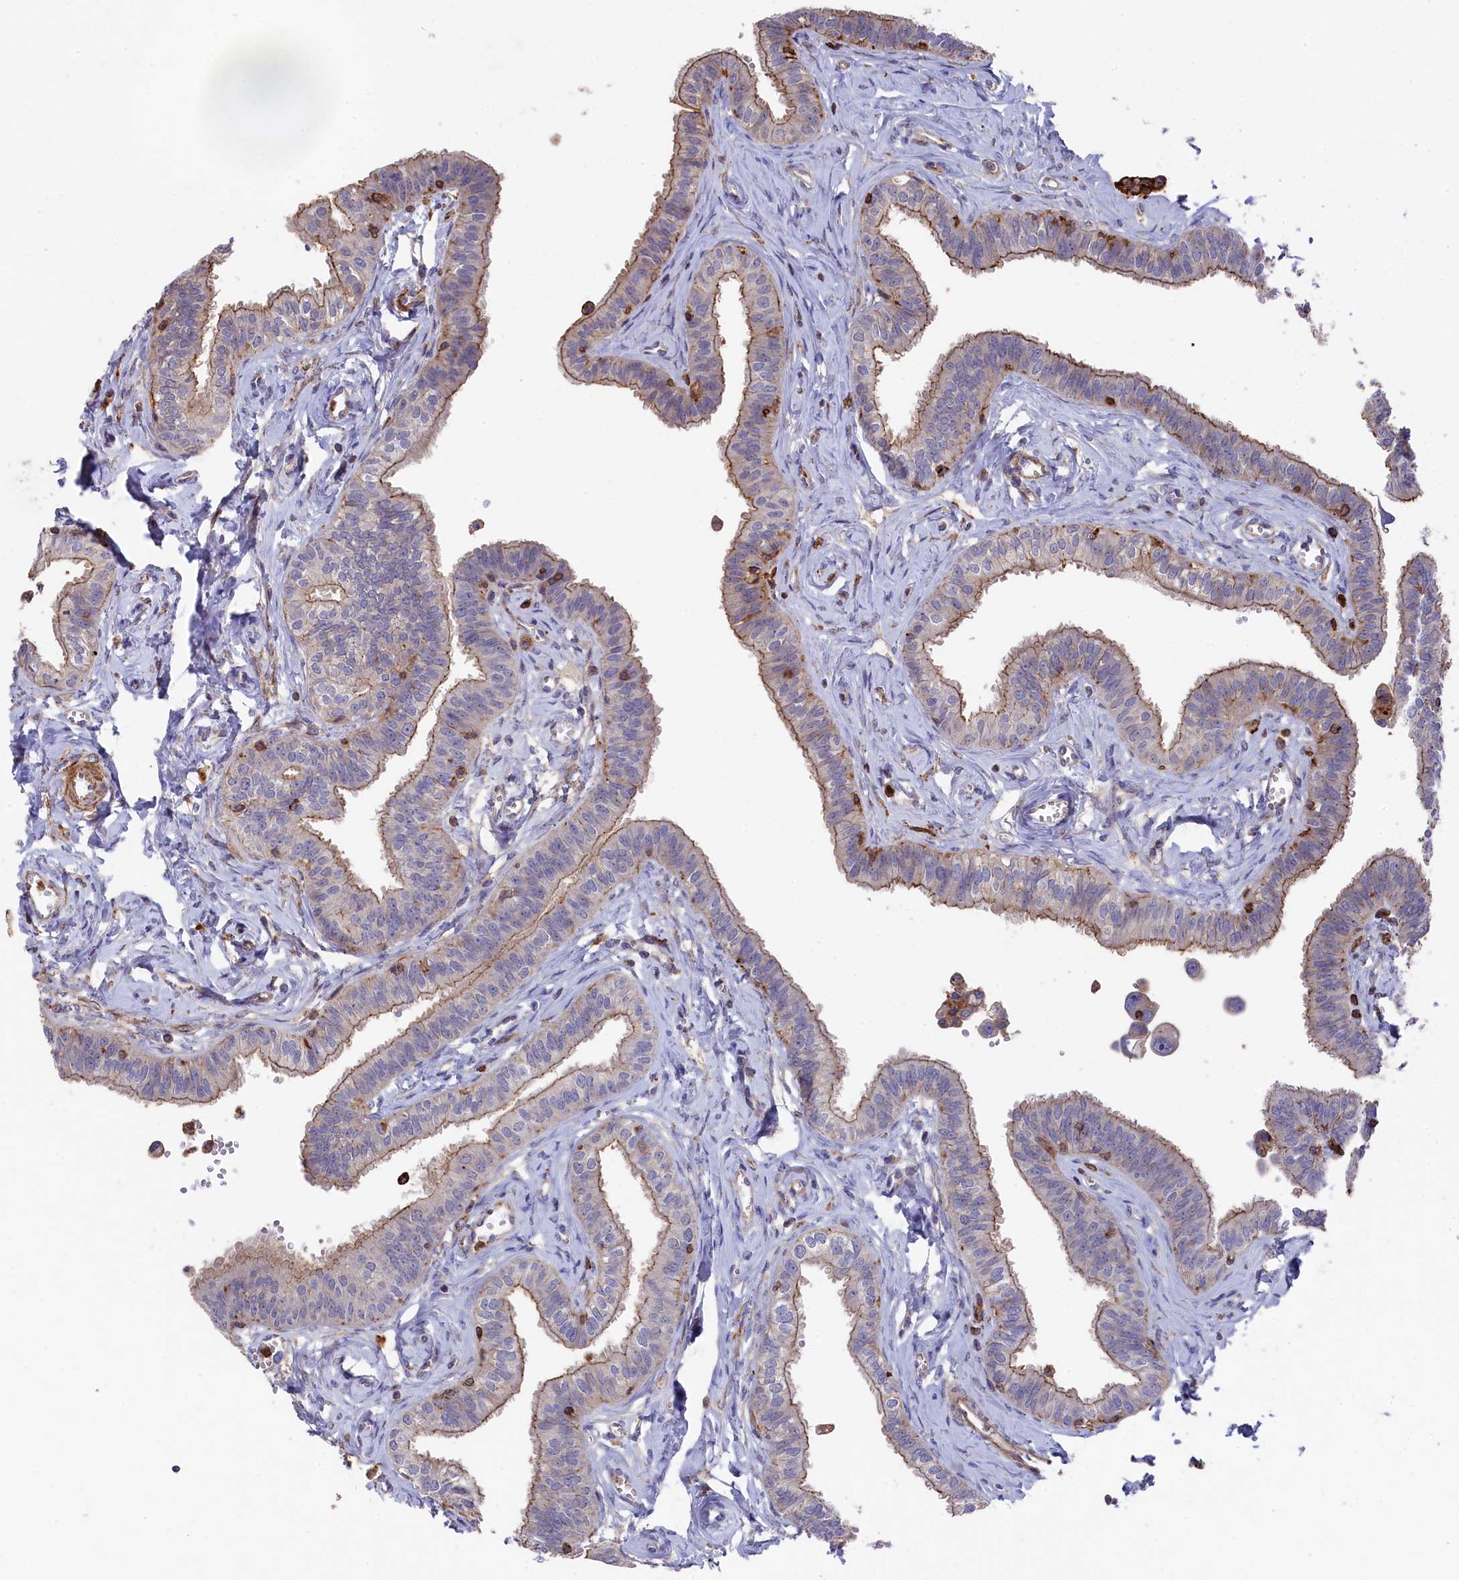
{"staining": {"intensity": "moderate", "quantity": ">75%", "location": "cytoplasmic/membranous"}, "tissue": "fallopian tube", "cell_type": "Glandular cells", "image_type": "normal", "snomed": [{"axis": "morphology", "description": "Normal tissue, NOS"}, {"axis": "morphology", "description": "Carcinoma, NOS"}, {"axis": "topography", "description": "Fallopian tube"}, {"axis": "topography", "description": "Ovary"}], "caption": "Fallopian tube stained for a protein (brown) shows moderate cytoplasmic/membranous positive expression in about >75% of glandular cells.", "gene": "RAPSN", "patient": {"sex": "female", "age": 59}}